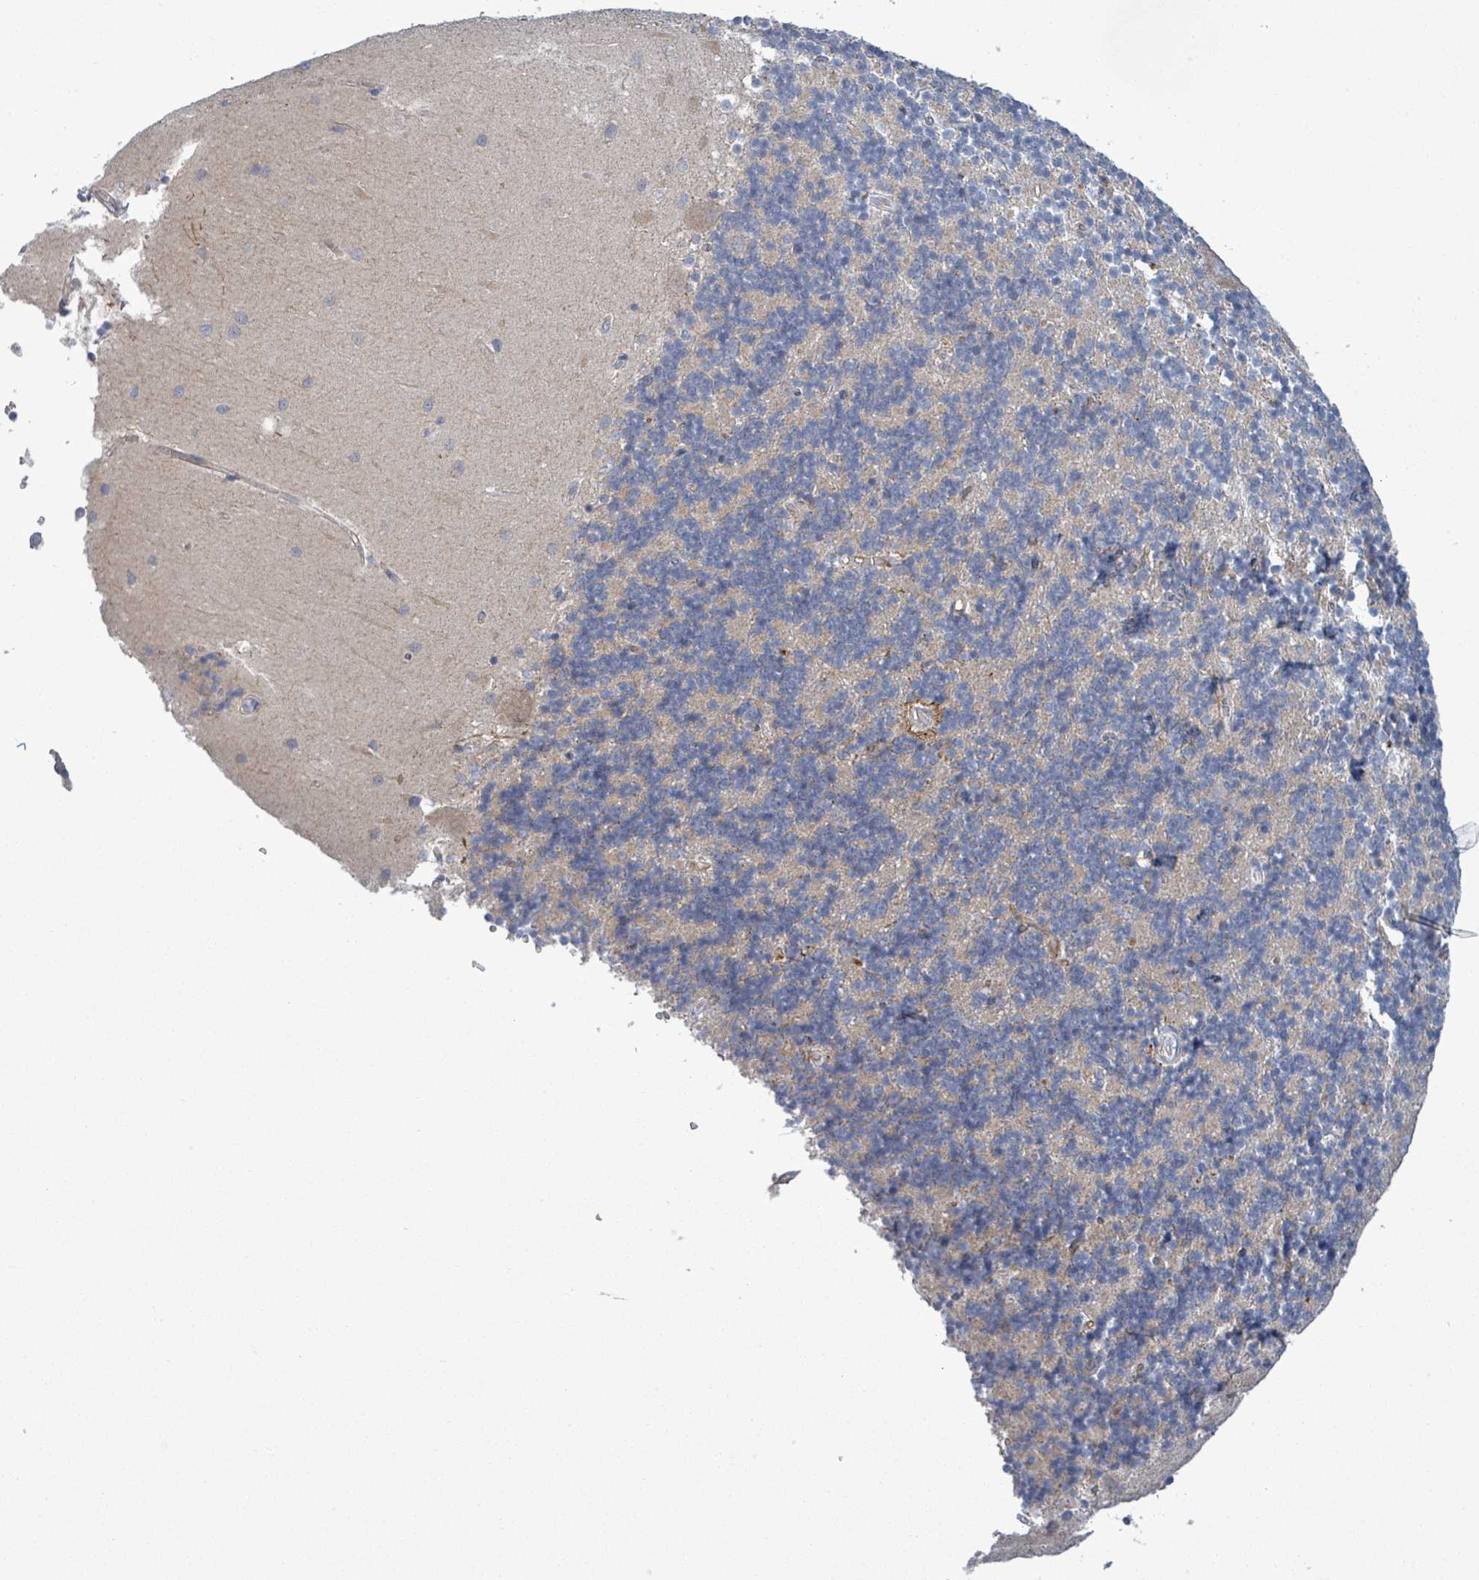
{"staining": {"intensity": "weak", "quantity": "<25%", "location": "cytoplasmic/membranous"}, "tissue": "cerebellum", "cell_type": "Cells in granular layer", "image_type": "normal", "snomed": [{"axis": "morphology", "description": "Normal tissue, NOS"}, {"axis": "topography", "description": "Cerebellum"}], "caption": "Protein analysis of unremarkable cerebellum exhibits no significant expression in cells in granular layer. (Brightfield microscopy of DAB immunohistochemistry (IHC) at high magnification).", "gene": "ATP13A1", "patient": {"sex": "male", "age": 54}}